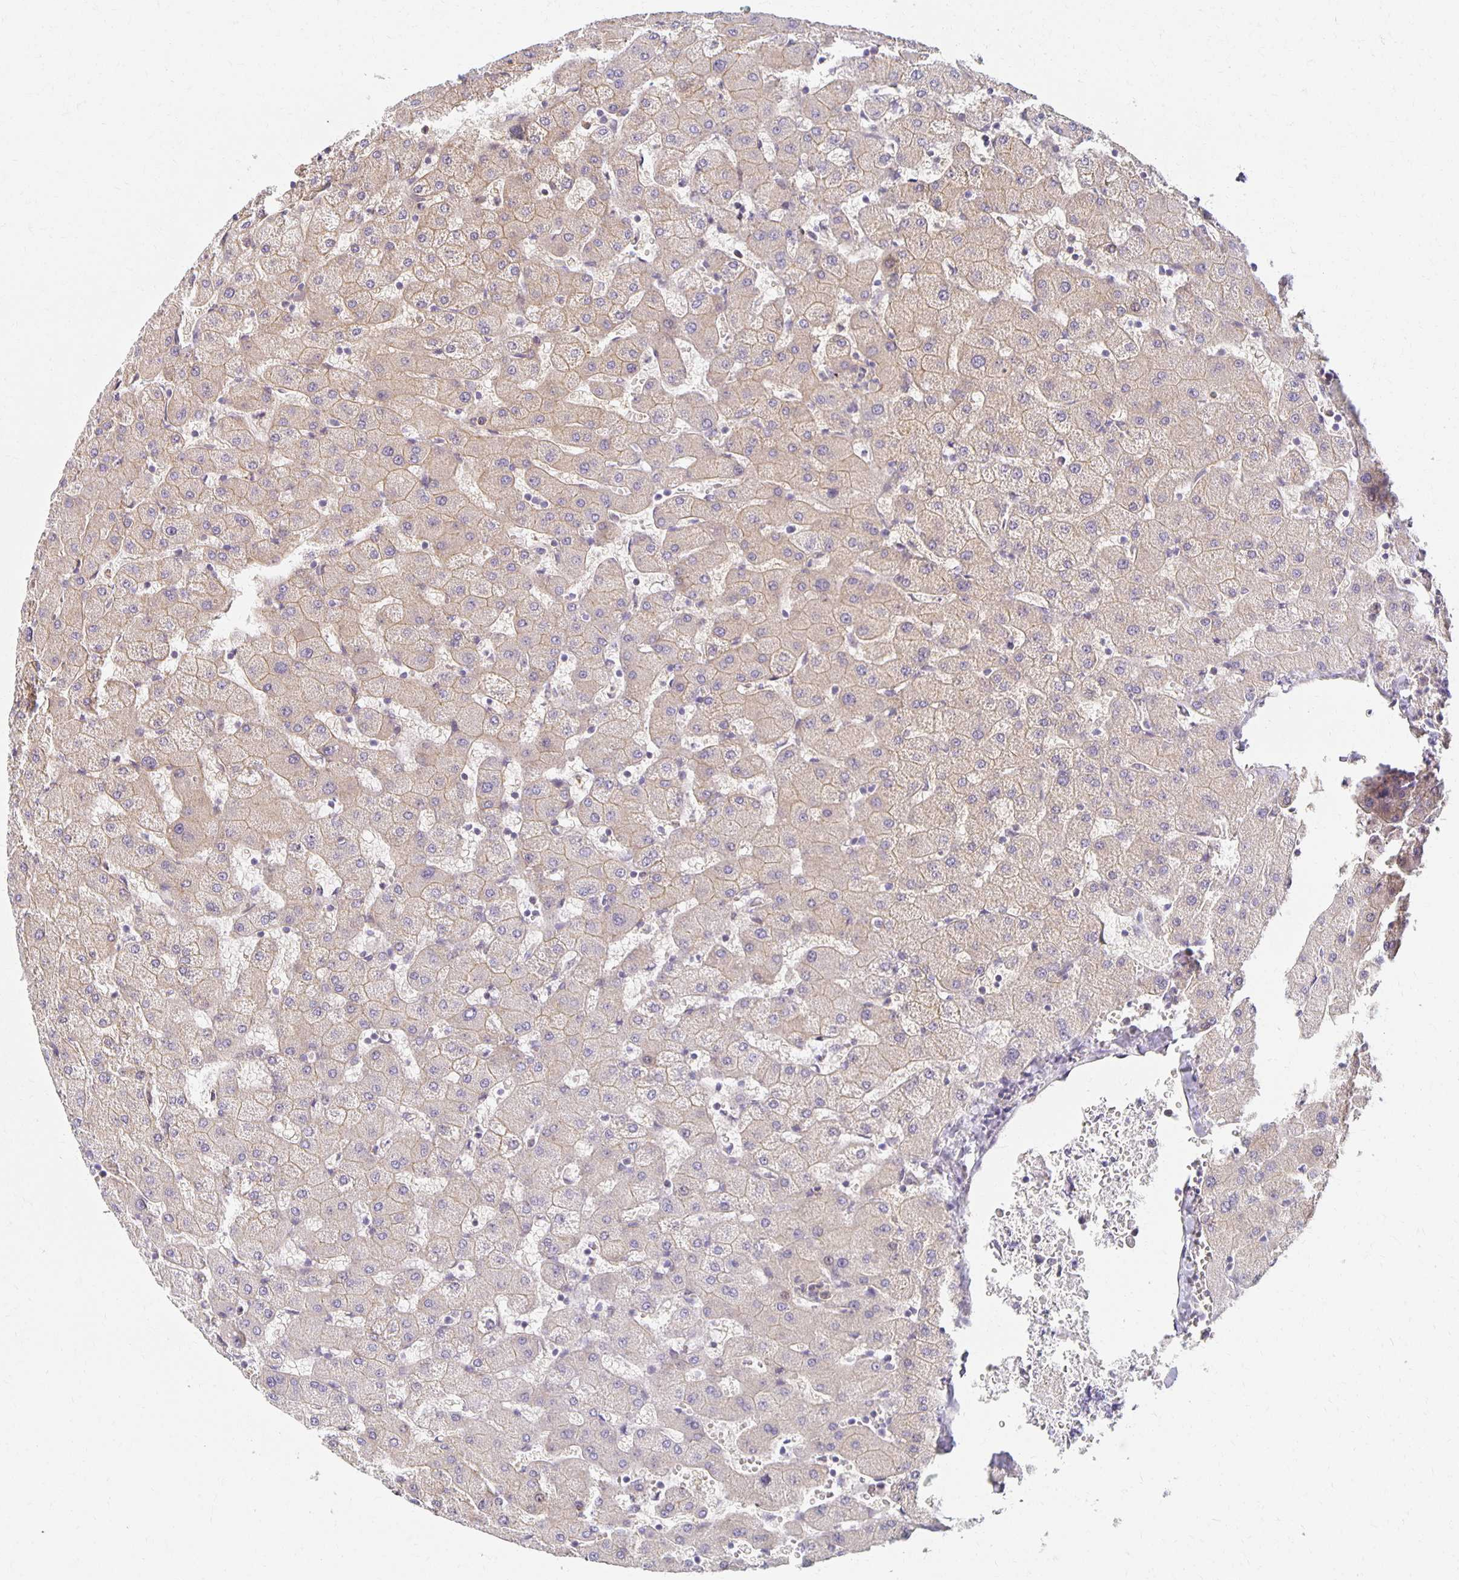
{"staining": {"intensity": "weak", "quantity": "<25%", "location": "cytoplasmic/membranous"}, "tissue": "liver", "cell_type": "Cholangiocytes", "image_type": "normal", "snomed": [{"axis": "morphology", "description": "Normal tissue, NOS"}, {"axis": "topography", "description": "Liver"}], "caption": "Image shows no significant protein expression in cholangiocytes of benign liver.", "gene": "SORL1", "patient": {"sex": "female", "age": 63}}